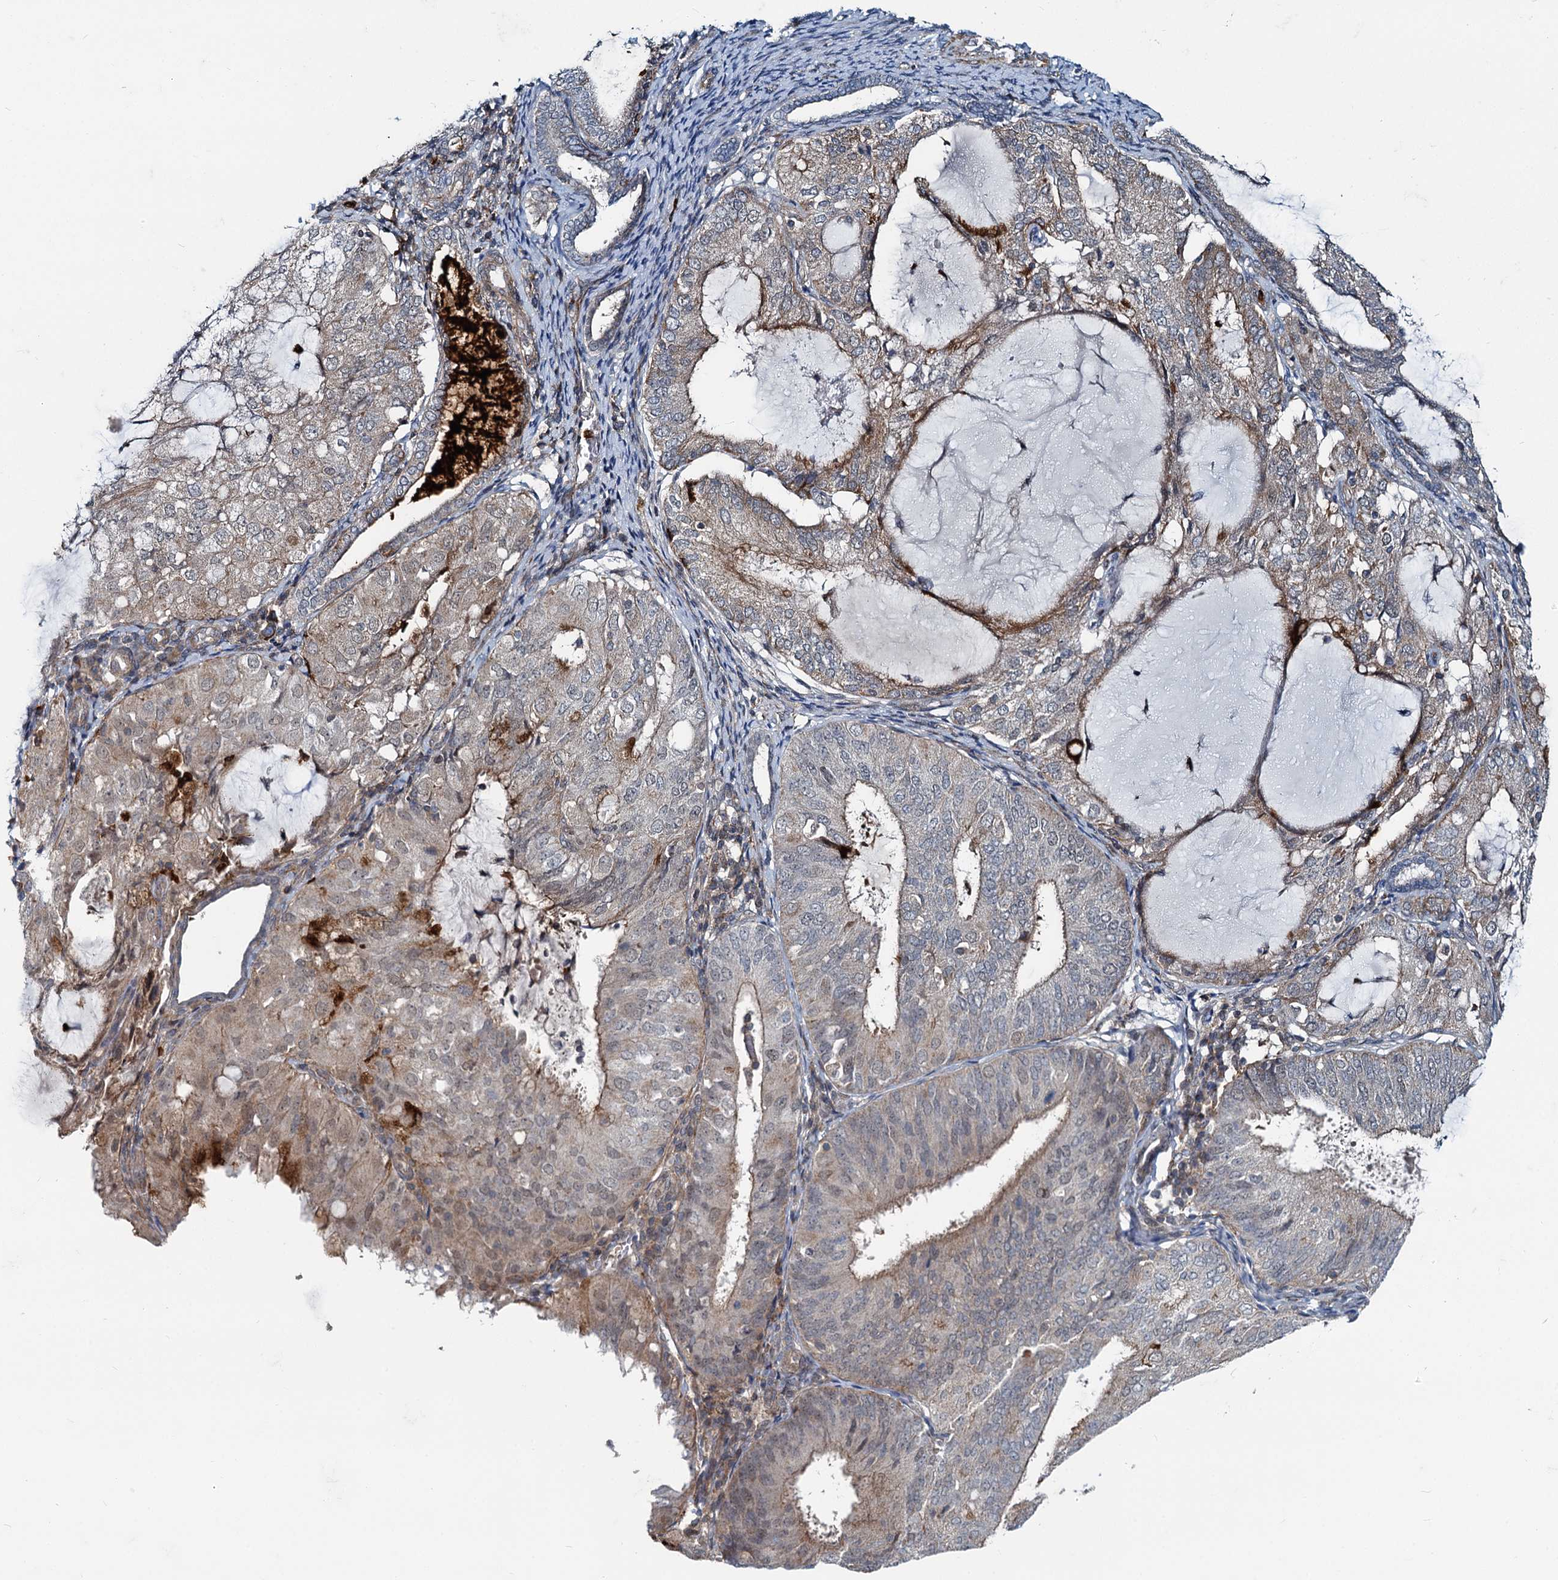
{"staining": {"intensity": "weak", "quantity": "25%-75%", "location": "cytoplasmic/membranous"}, "tissue": "endometrial cancer", "cell_type": "Tumor cells", "image_type": "cancer", "snomed": [{"axis": "morphology", "description": "Adenocarcinoma, NOS"}, {"axis": "topography", "description": "Endometrium"}], "caption": "The micrograph reveals immunohistochemical staining of endometrial adenocarcinoma. There is weak cytoplasmic/membranous positivity is seen in about 25%-75% of tumor cells.", "gene": "ADCY2", "patient": {"sex": "female", "age": 81}}